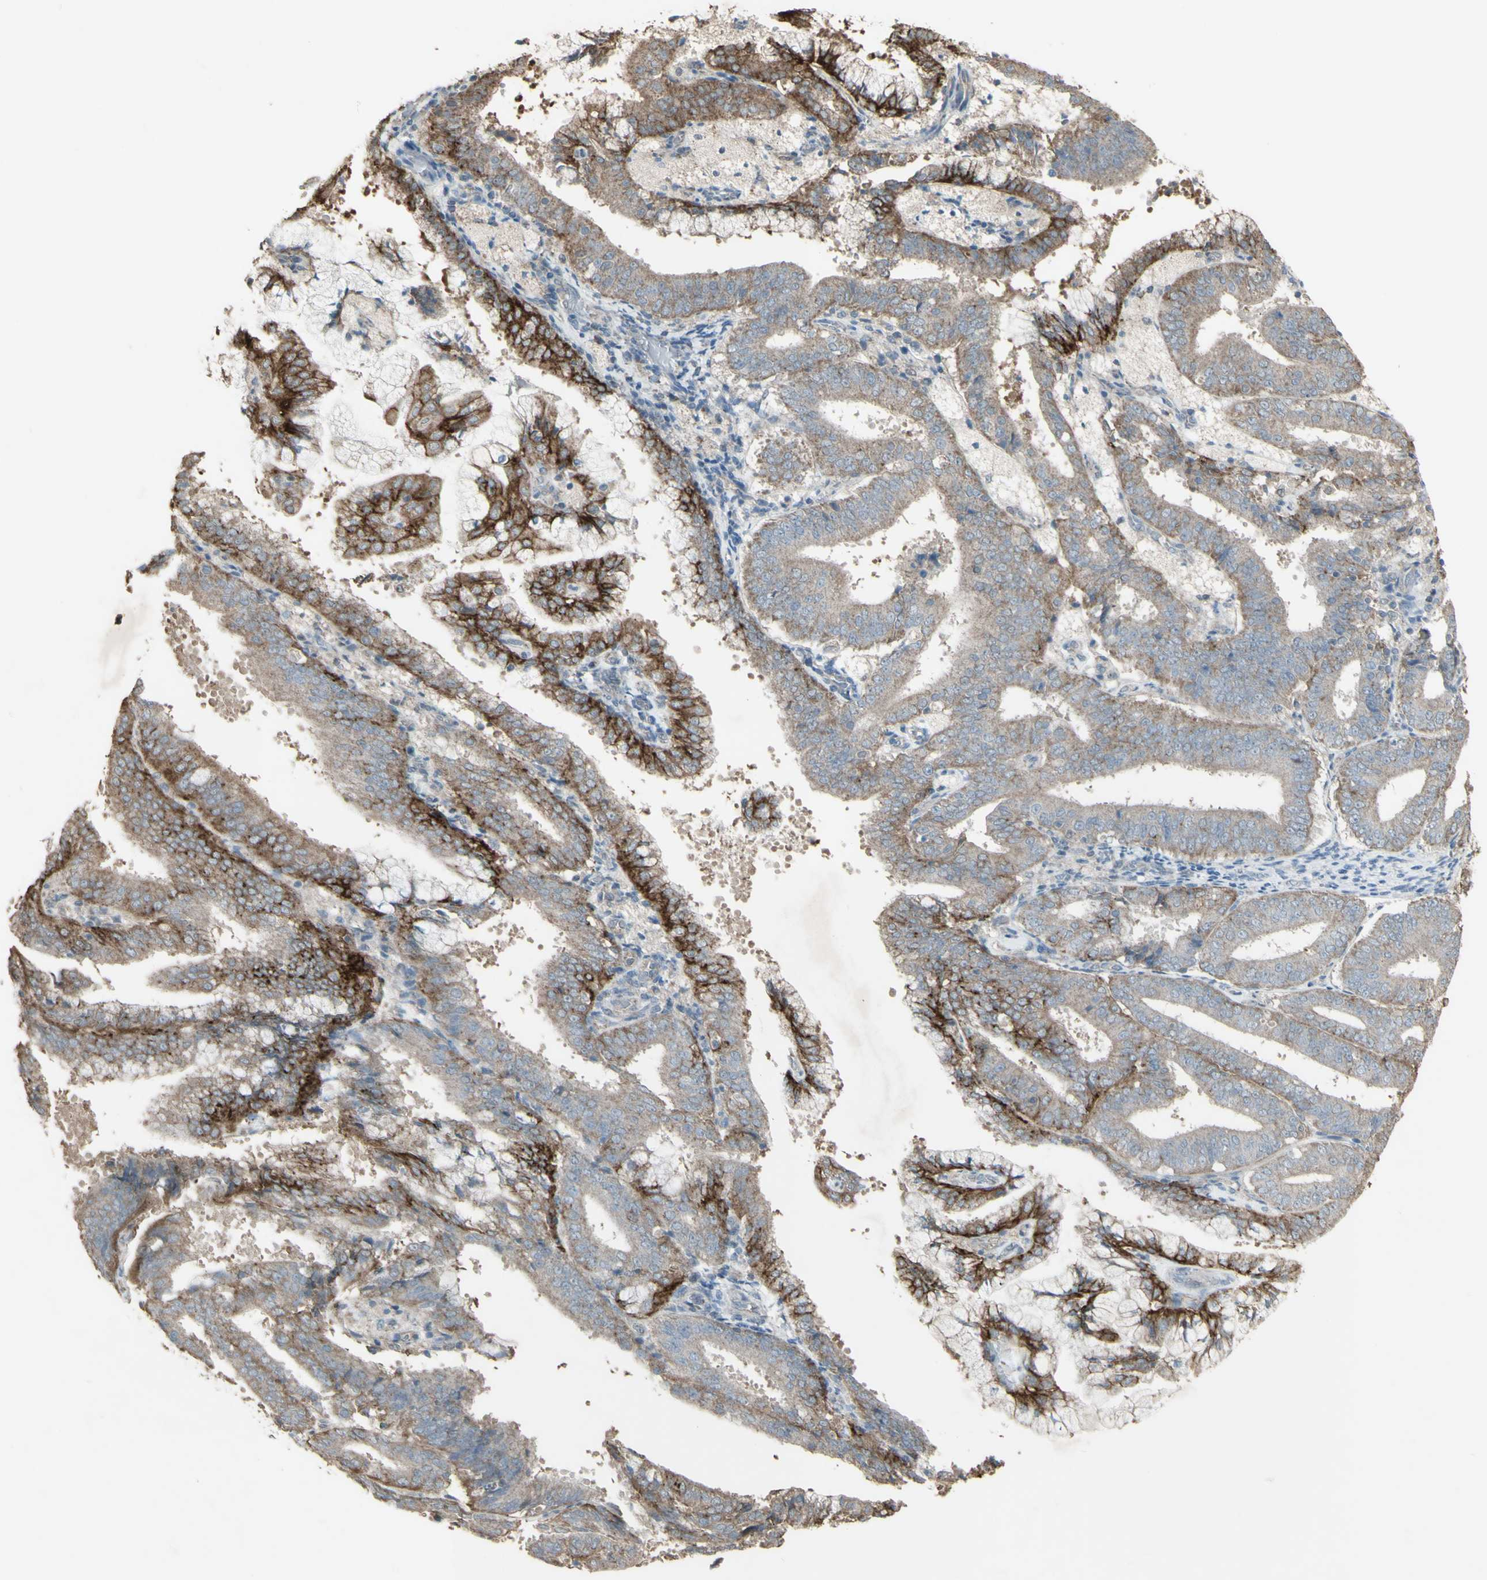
{"staining": {"intensity": "moderate", "quantity": "25%-75%", "location": "cytoplasmic/membranous"}, "tissue": "endometrial cancer", "cell_type": "Tumor cells", "image_type": "cancer", "snomed": [{"axis": "morphology", "description": "Adenocarcinoma, NOS"}, {"axis": "topography", "description": "Endometrium"}], "caption": "Endometrial cancer stained for a protein shows moderate cytoplasmic/membranous positivity in tumor cells.", "gene": "FXYD3", "patient": {"sex": "female", "age": 63}}